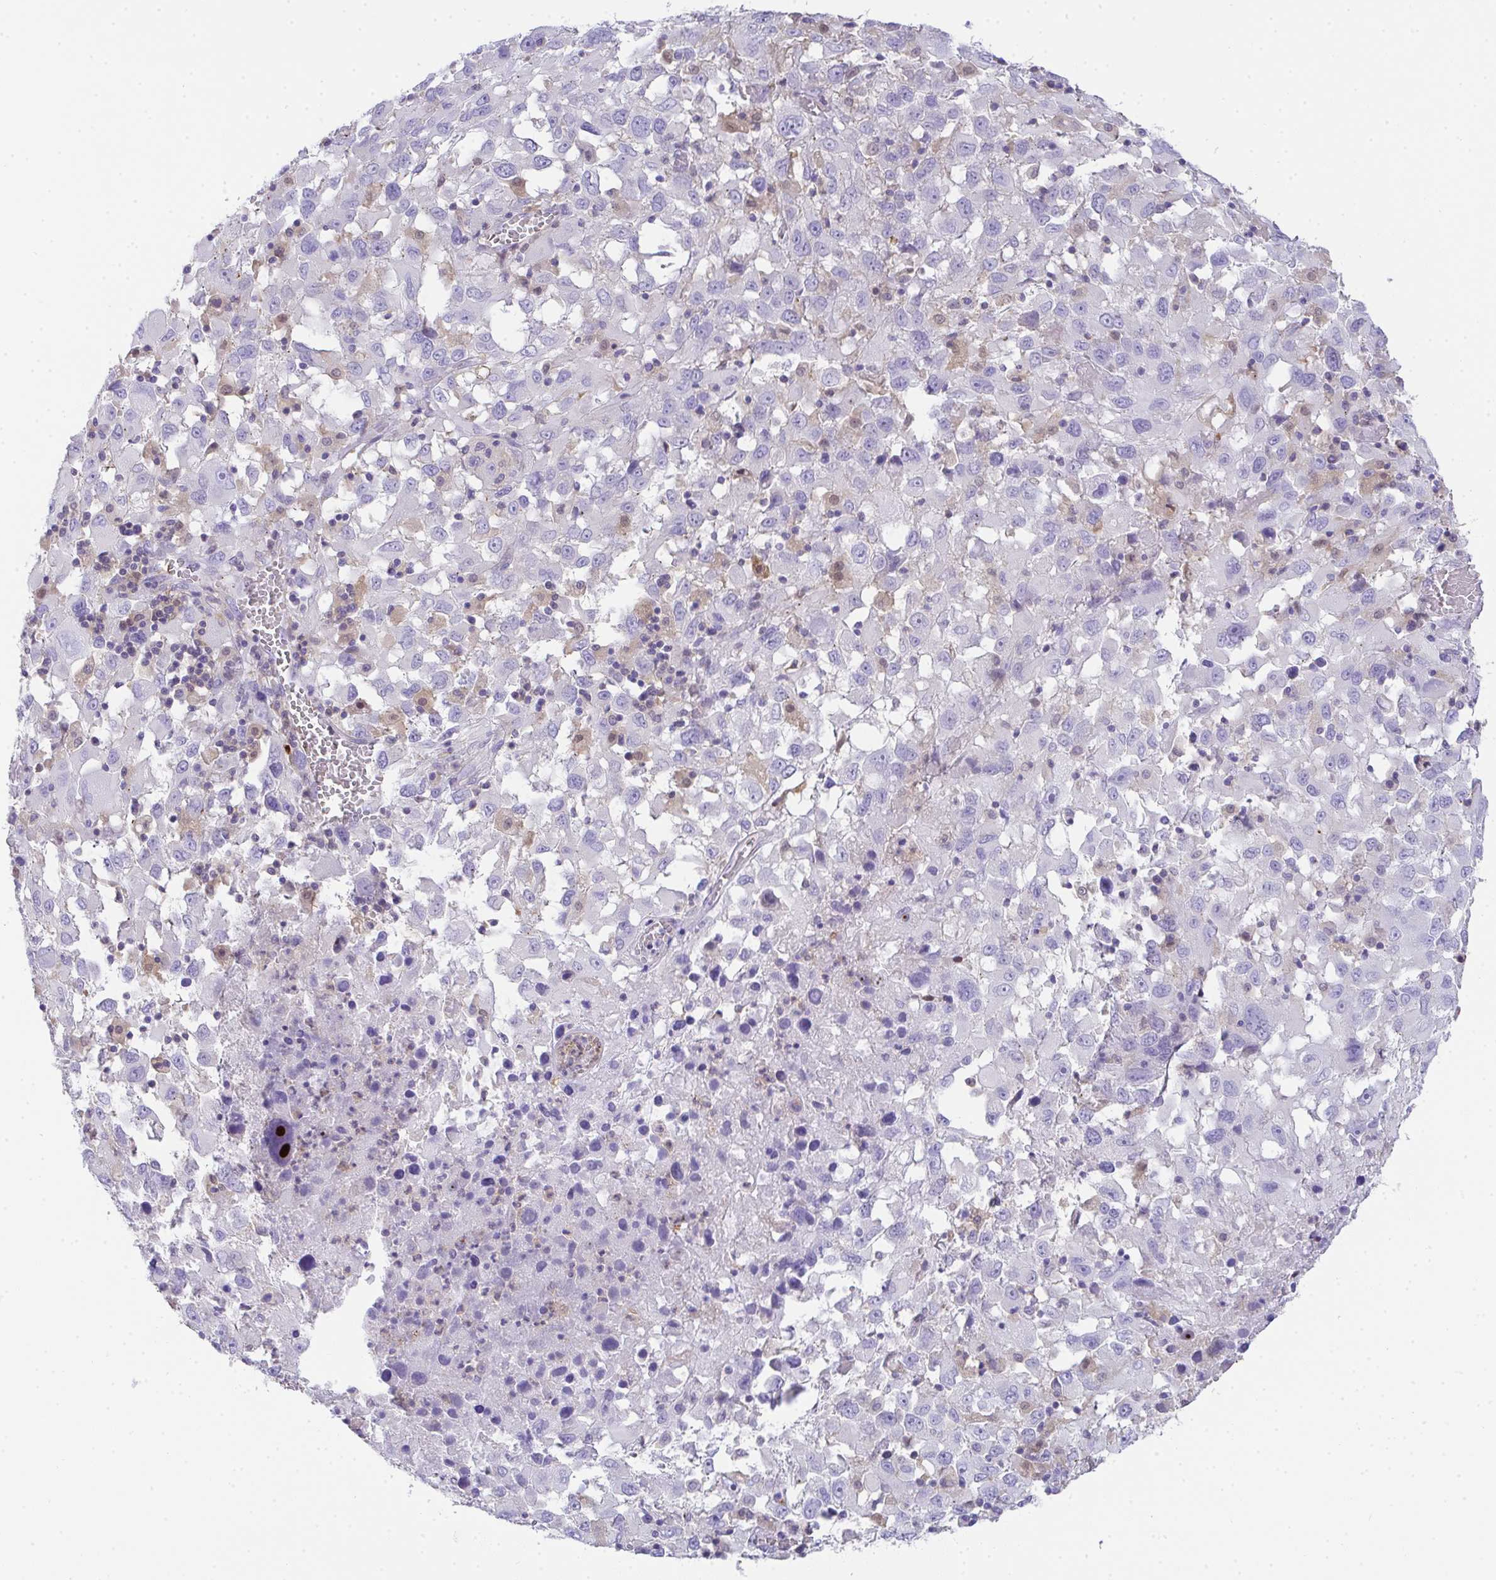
{"staining": {"intensity": "negative", "quantity": "none", "location": "none"}, "tissue": "melanoma", "cell_type": "Tumor cells", "image_type": "cancer", "snomed": [{"axis": "morphology", "description": "Malignant melanoma, Metastatic site"}, {"axis": "topography", "description": "Soft tissue"}], "caption": "A micrograph of human melanoma is negative for staining in tumor cells.", "gene": "TNFAIP8", "patient": {"sex": "male", "age": 50}}